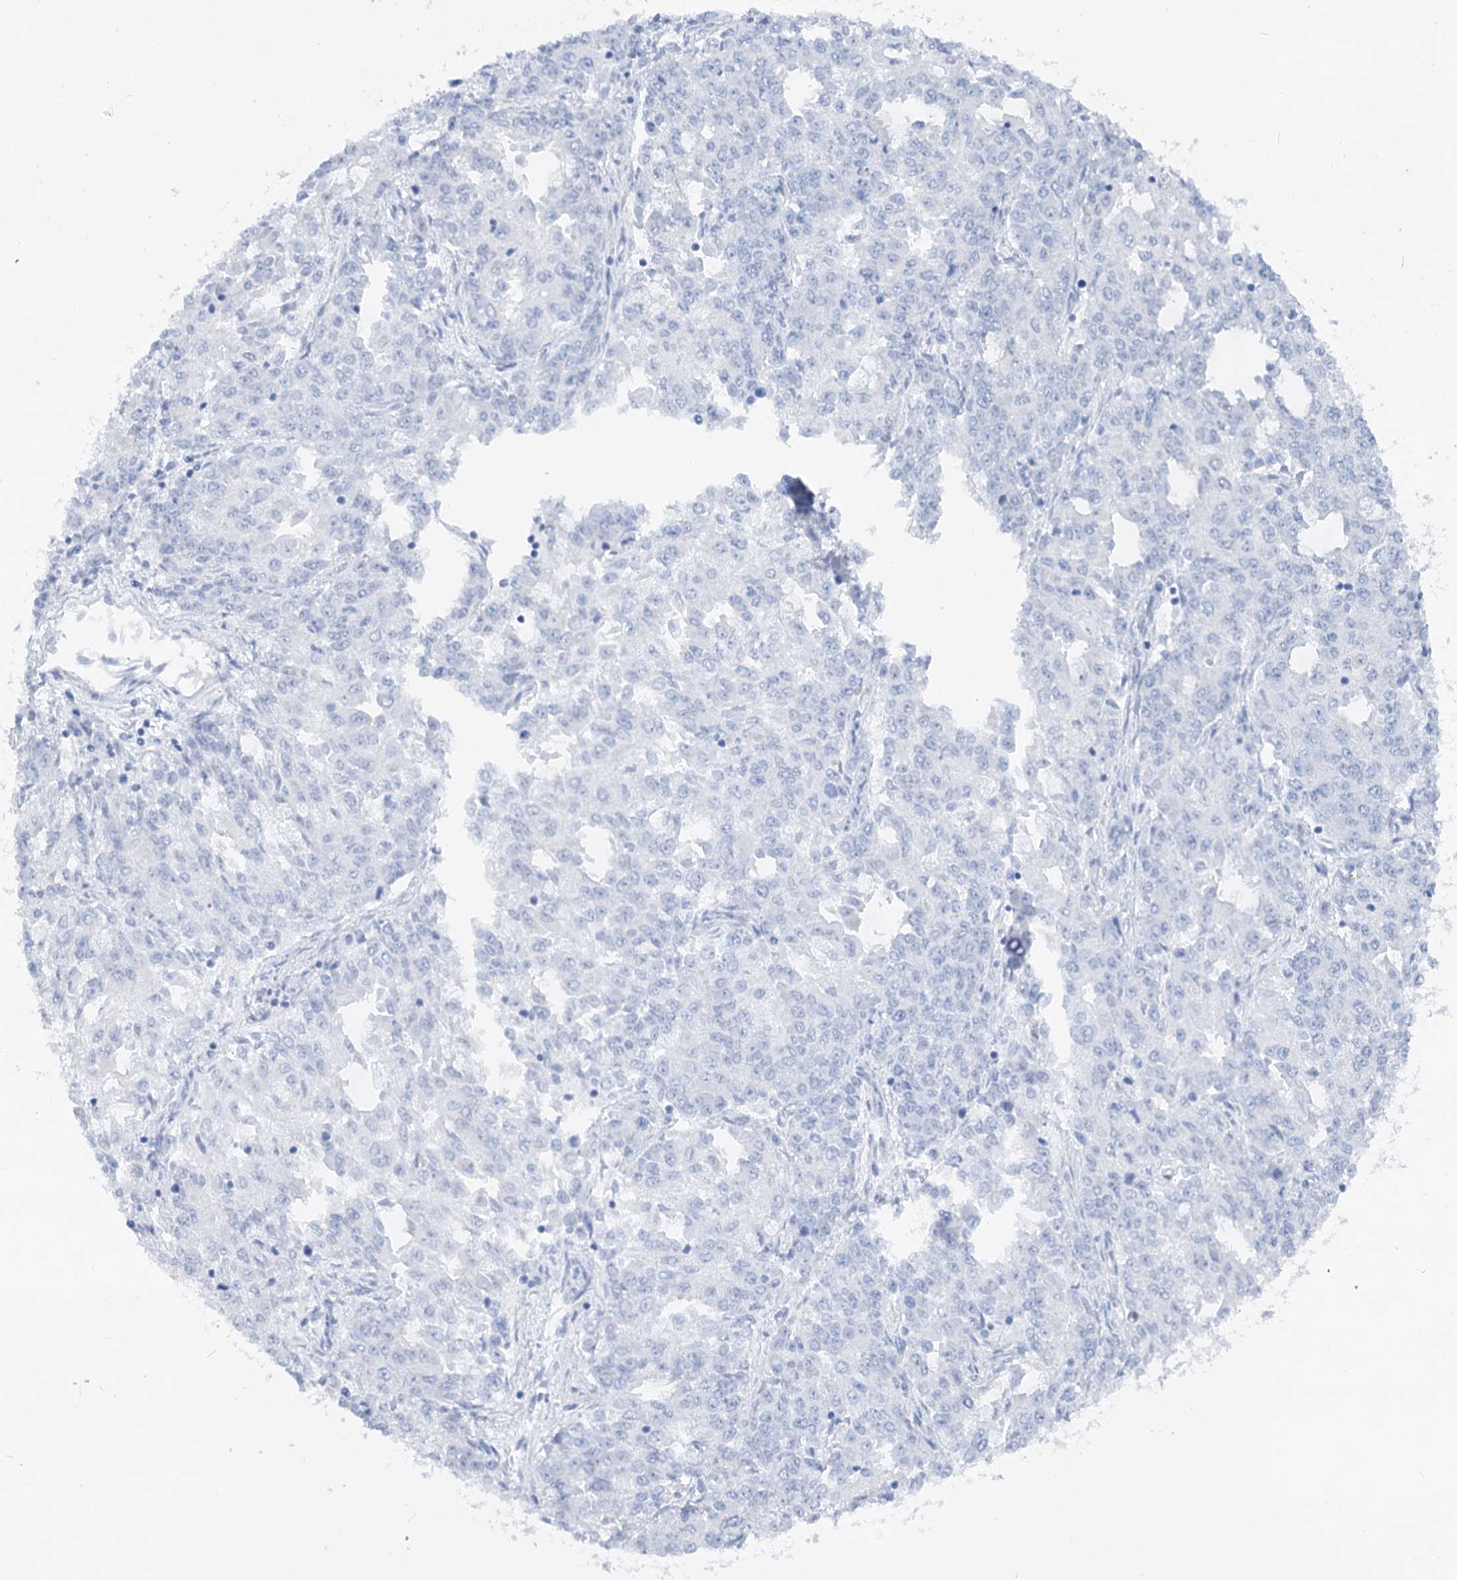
{"staining": {"intensity": "negative", "quantity": "none", "location": "none"}, "tissue": "endometrial cancer", "cell_type": "Tumor cells", "image_type": "cancer", "snomed": [{"axis": "morphology", "description": "Adenocarcinoma, NOS"}, {"axis": "topography", "description": "Endometrium"}], "caption": "DAB (3,3'-diaminobenzidine) immunohistochemical staining of human endometrial cancer reveals no significant staining in tumor cells.", "gene": "FGF19", "patient": {"sex": "female", "age": 50}}